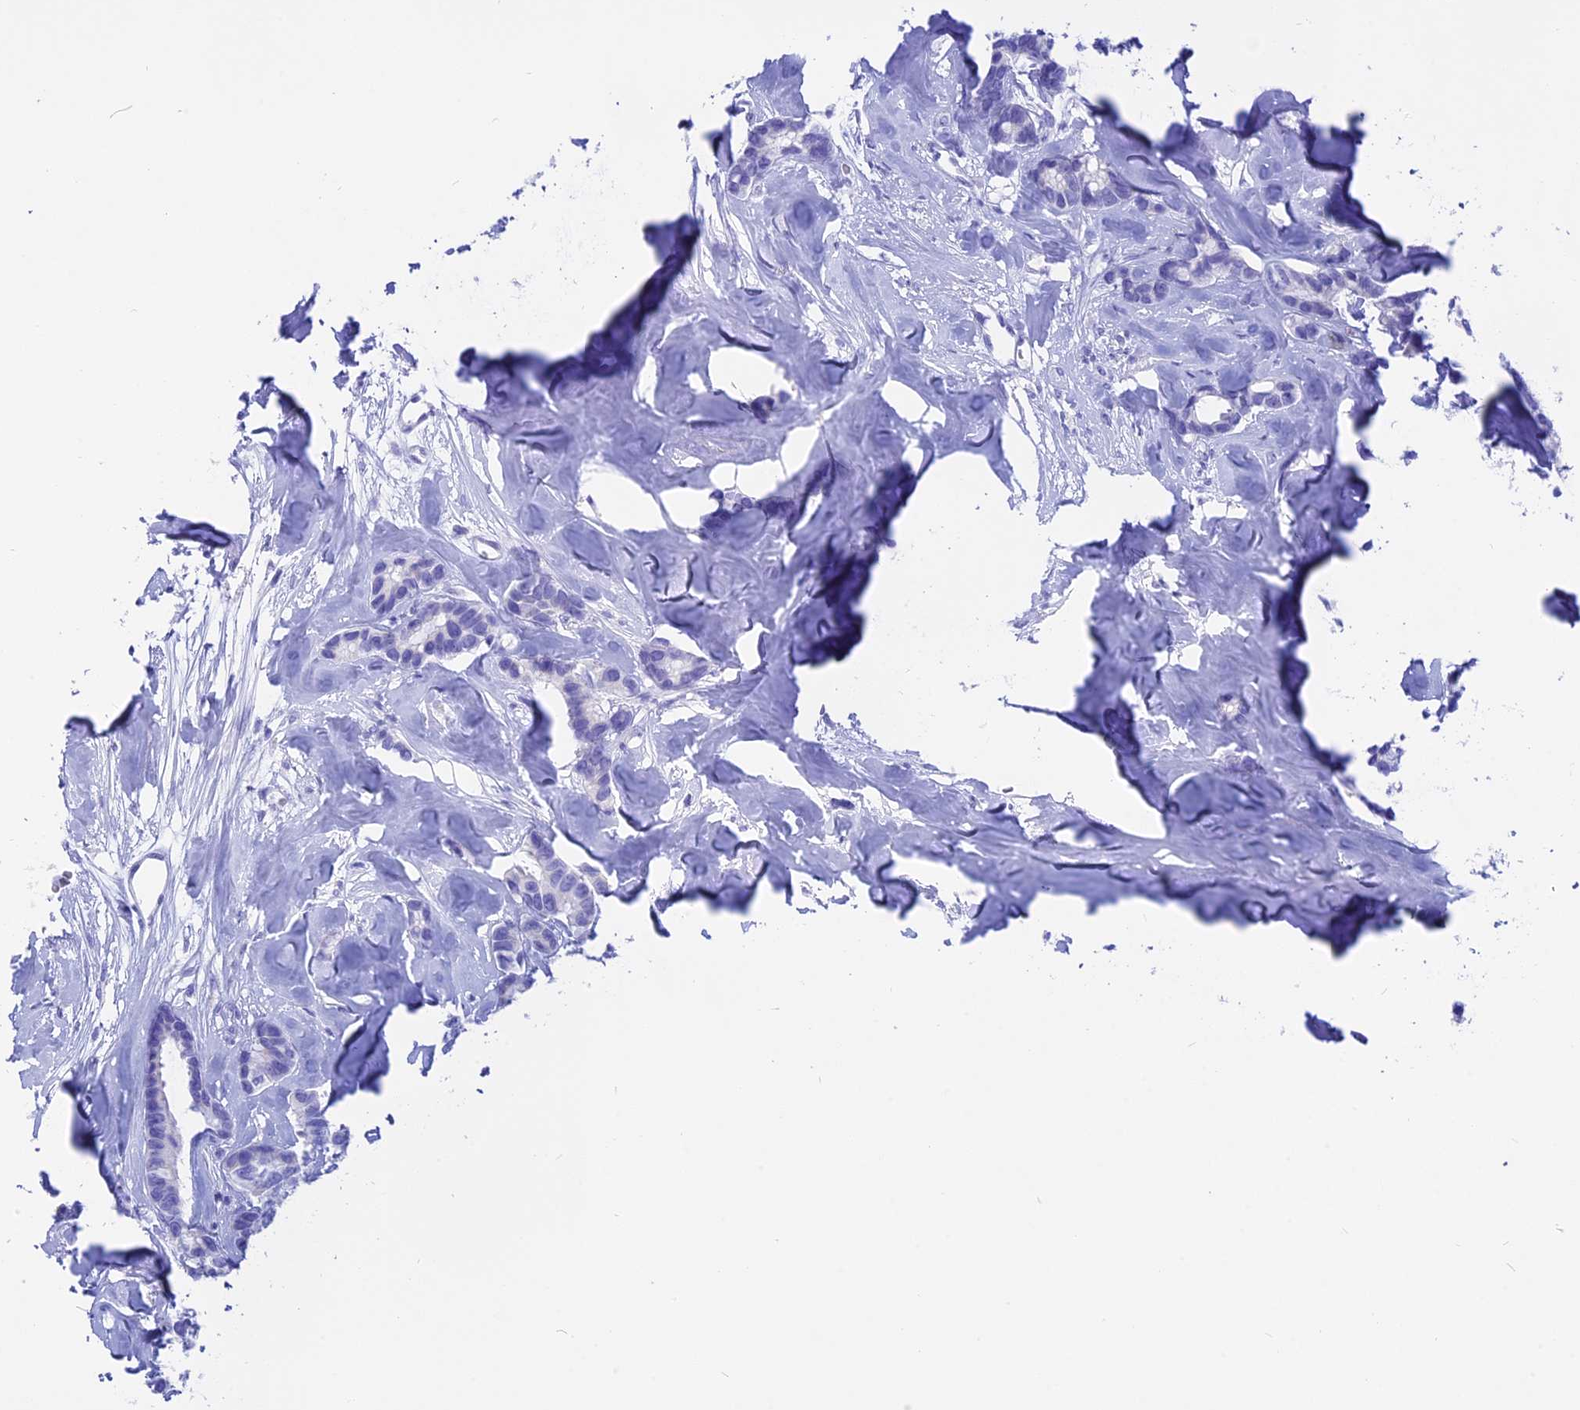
{"staining": {"intensity": "negative", "quantity": "none", "location": "none"}, "tissue": "breast cancer", "cell_type": "Tumor cells", "image_type": "cancer", "snomed": [{"axis": "morphology", "description": "Duct carcinoma"}, {"axis": "topography", "description": "Breast"}], "caption": "DAB immunohistochemical staining of breast intraductal carcinoma displays no significant expression in tumor cells.", "gene": "ISCA1", "patient": {"sex": "female", "age": 87}}